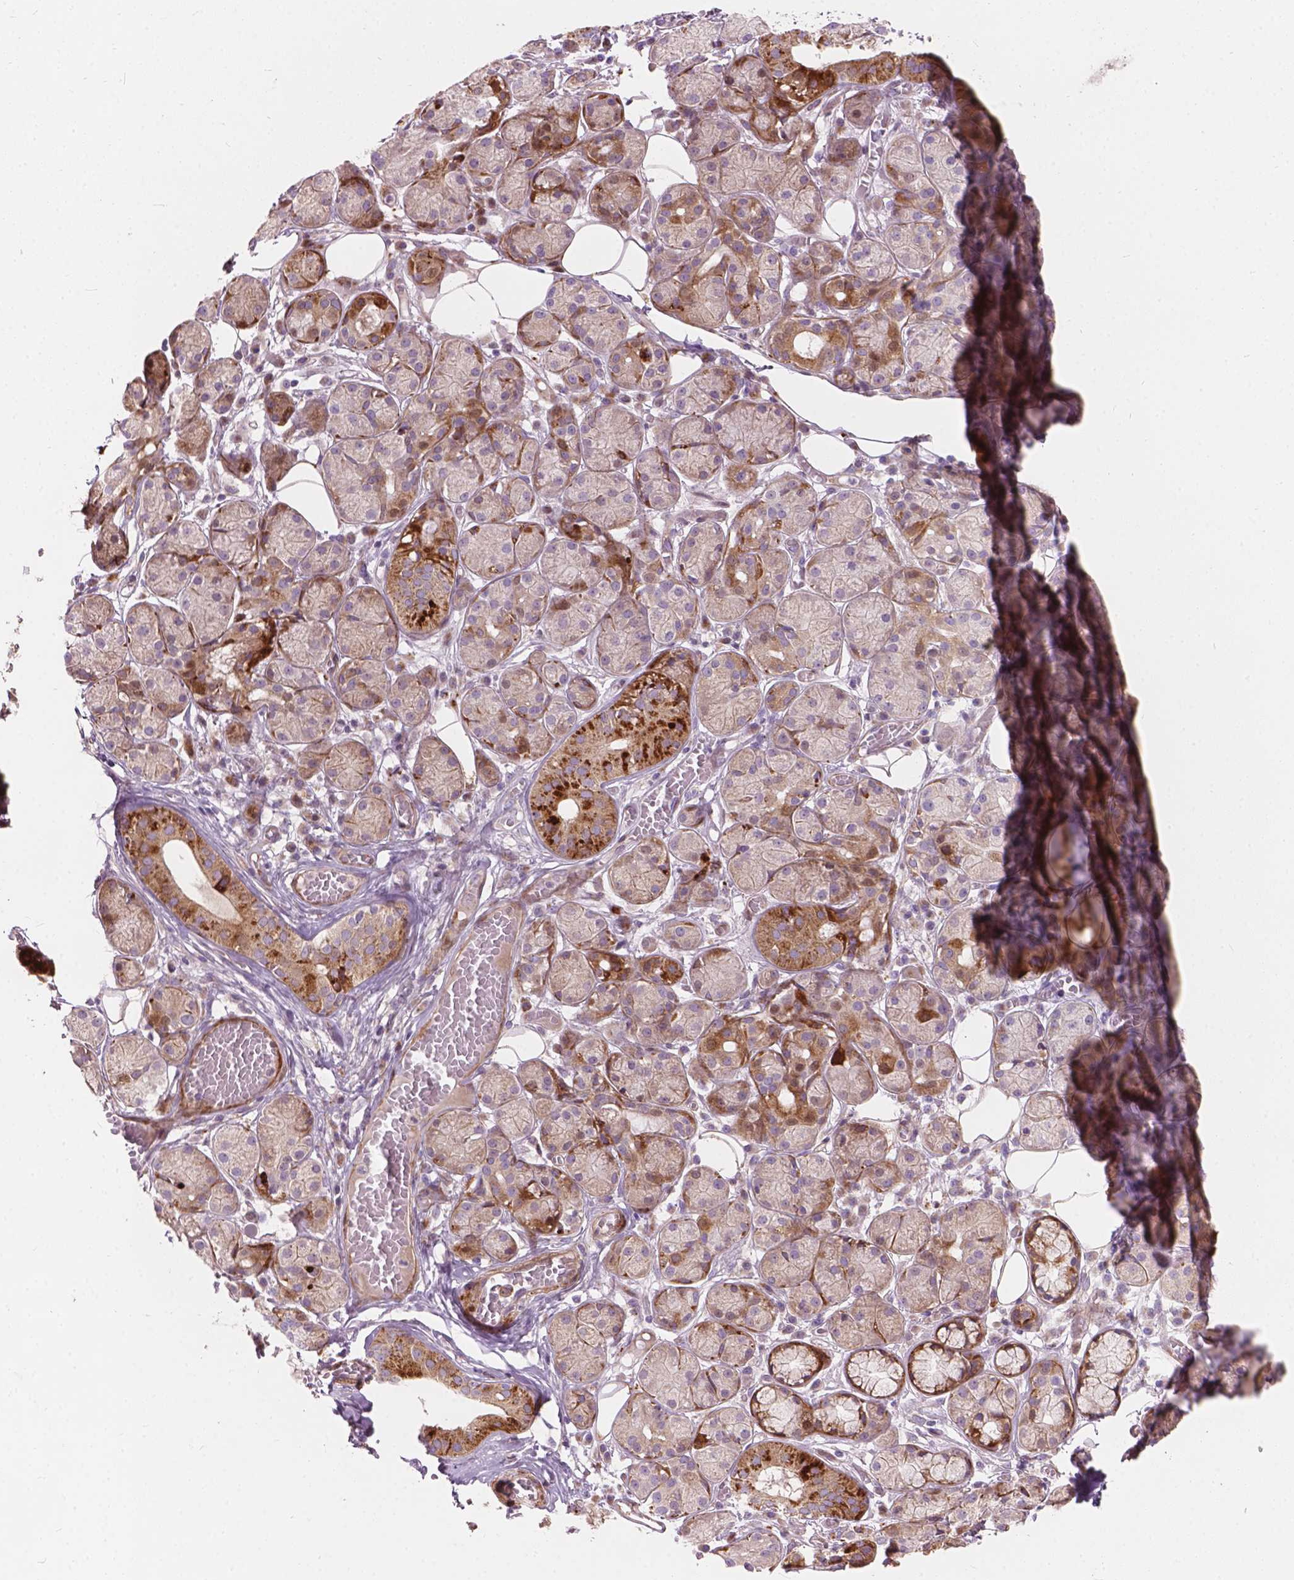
{"staining": {"intensity": "strong", "quantity": "<25%", "location": "cytoplasmic/membranous"}, "tissue": "salivary gland", "cell_type": "Glandular cells", "image_type": "normal", "snomed": [{"axis": "morphology", "description": "Normal tissue, NOS"}, {"axis": "topography", "description": "Salivary gland"}, {"axis": "topography", "description": "Peripheral nerve tissue"}], "caption": "Approximately <25% of glandular cells in unremarkable human salivary gland show strong cytoplasmic/membranous protein staining as visualized by brown immunohistochemical staining.", "gene": "MORN1", "patient": {"sex": "male", "age": 71}}